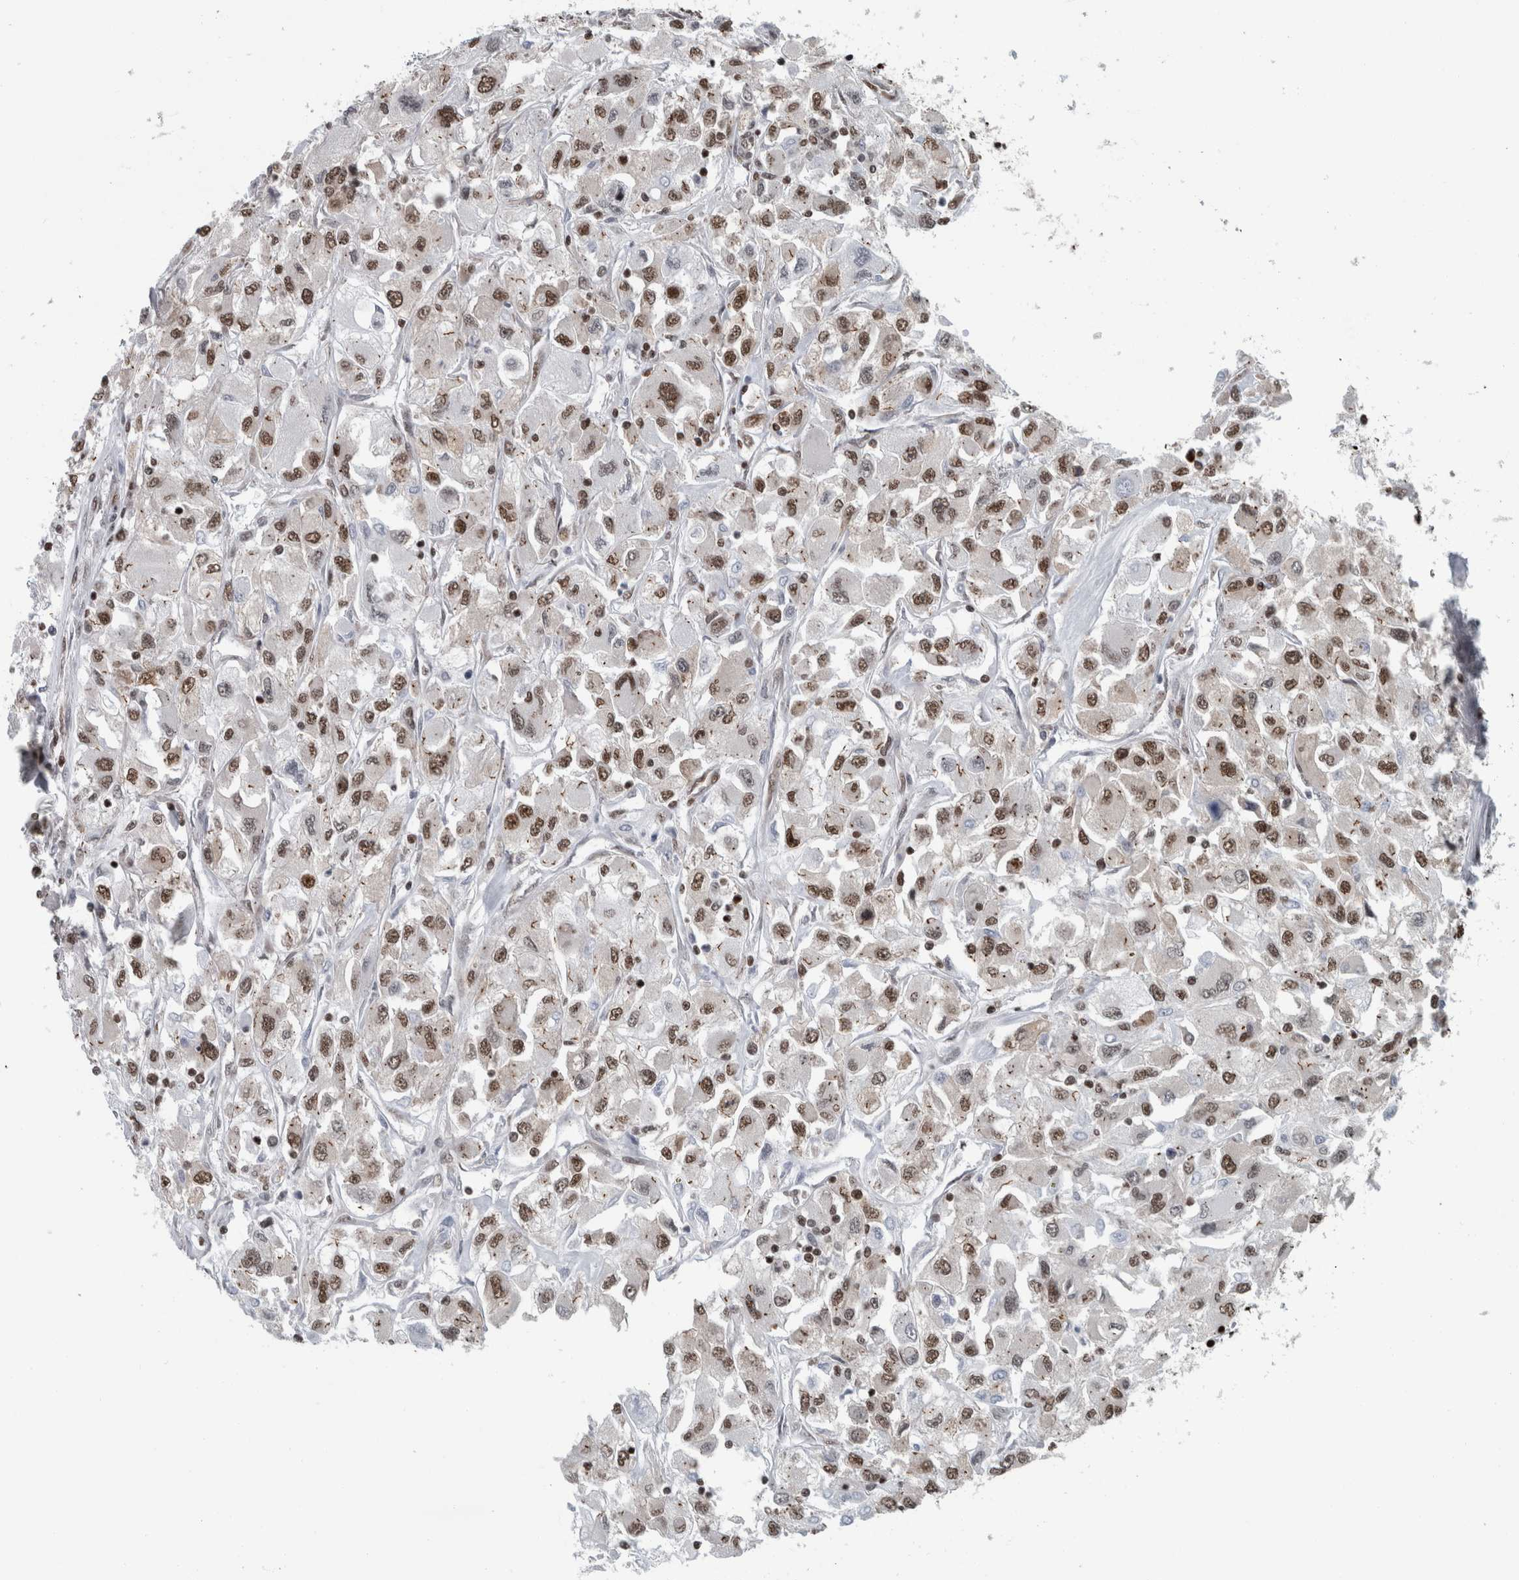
{"staining": {"intensity": "moderate", "quantity": ">75%", "location": "nuclear"}, "tissue": "renal cancer", "cell_type": "Tumor cells", "image_type": "cancer", "snomed": [{"axis": "morphology", "description": "Adenocarcinoma, NOS"}, {"axis": "topography", "description": "Kidney"}], "caption": "Immunohistochemical staining of human renal adenocarcinoma demonstrates moderate nuclear protein positivity in about >75% of tumor cells.", "gene": "DNMT3A", "patient": {"sex": "female", "age": 52}}